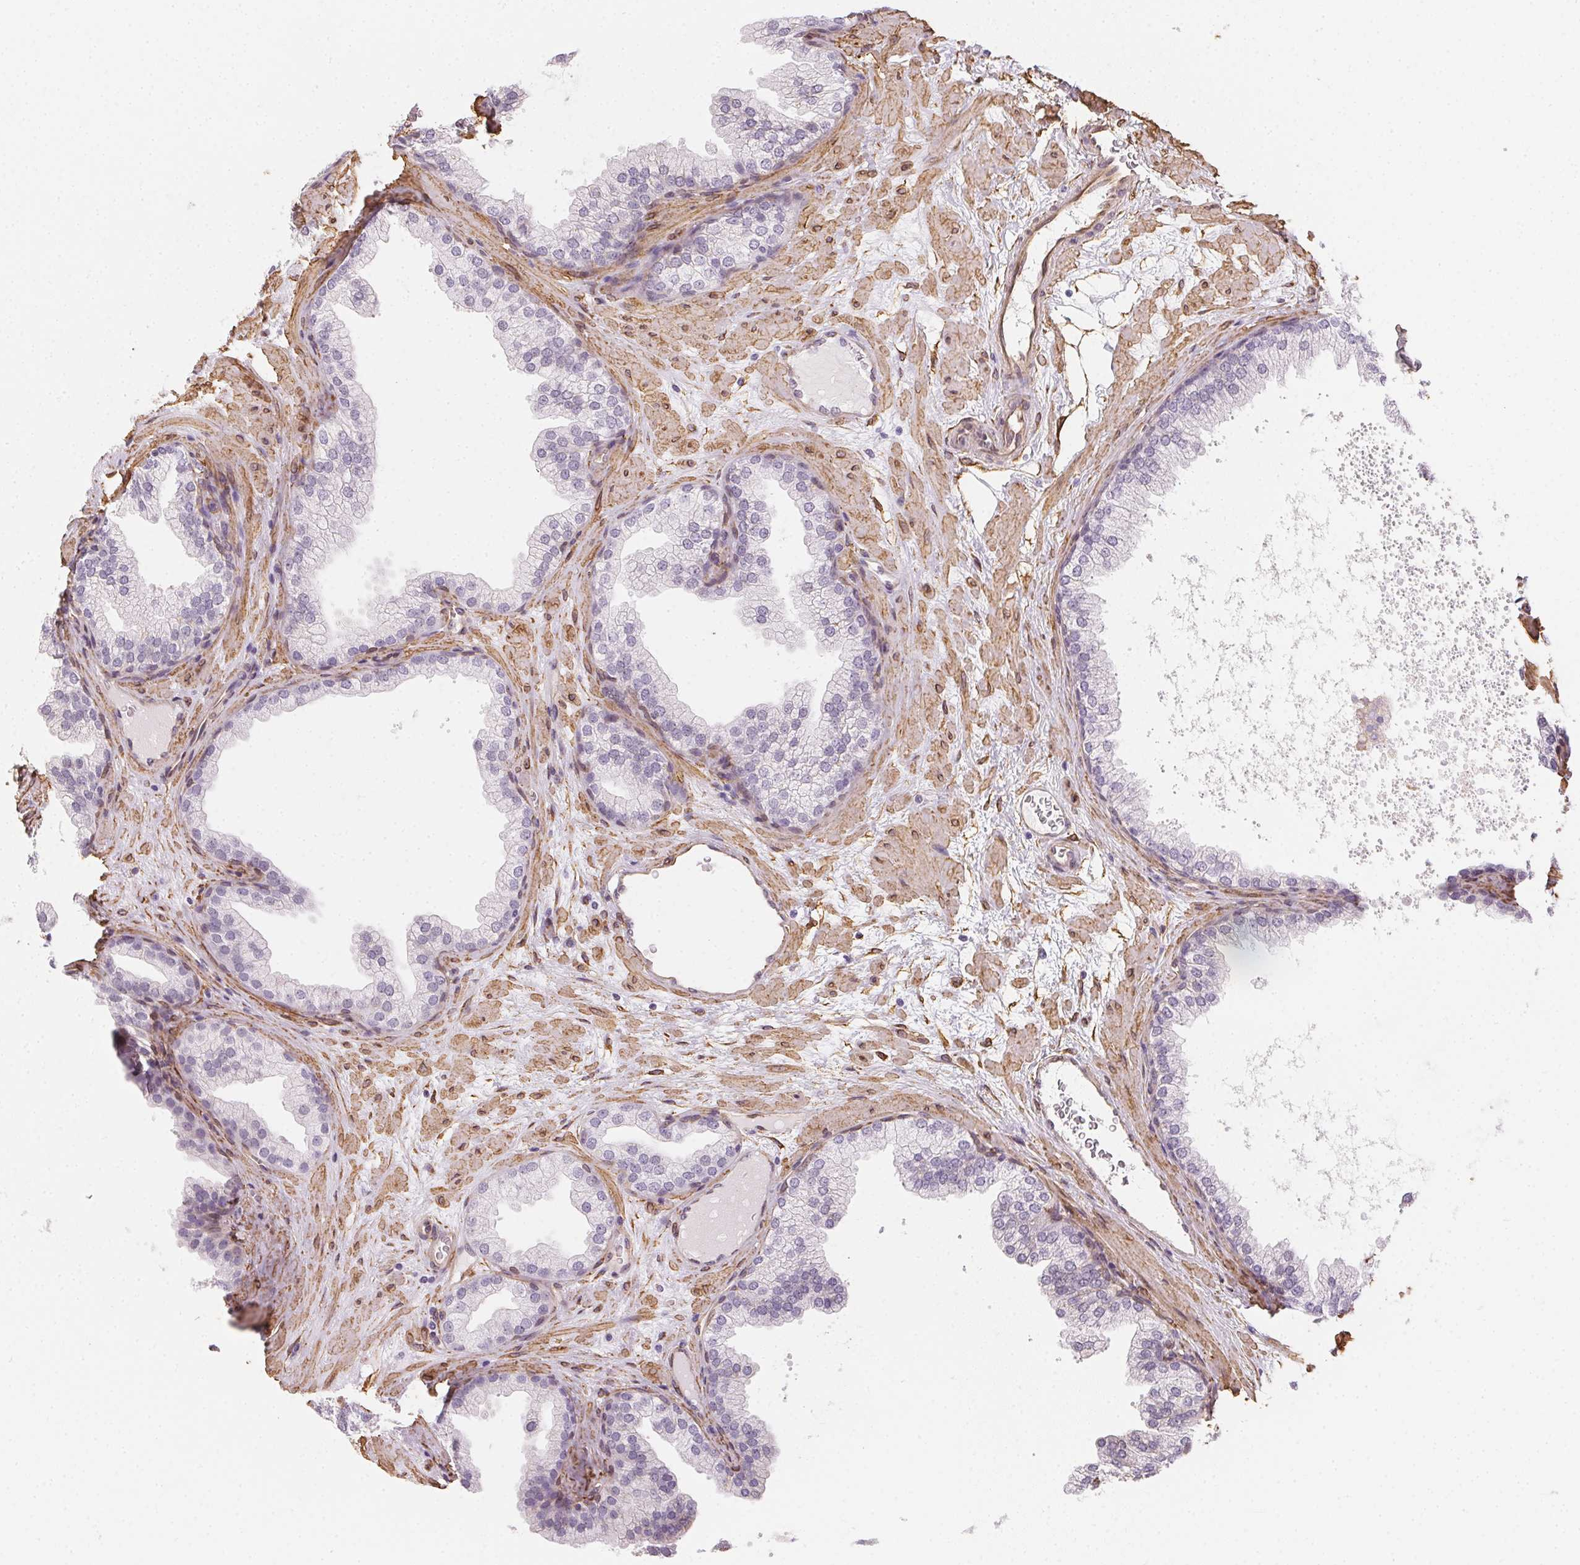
{"staining": {"intensity": "negative", "quantity": "none", "location": "none"}, "tissue": "prostate", "cell_type": "Glandular cells", "image_type": "normal", "snomed": [{"axis": "morphology", "description": "Normal tissue, NOS"}, {"axis": "topography", "description": "Prostate"}], "caption": "The immunohistochemistry histopathology image has no significant positivity in glandular cells of prostate.", "gene": "RSBN1", "patient": {"sex": "male", "age": 37}}